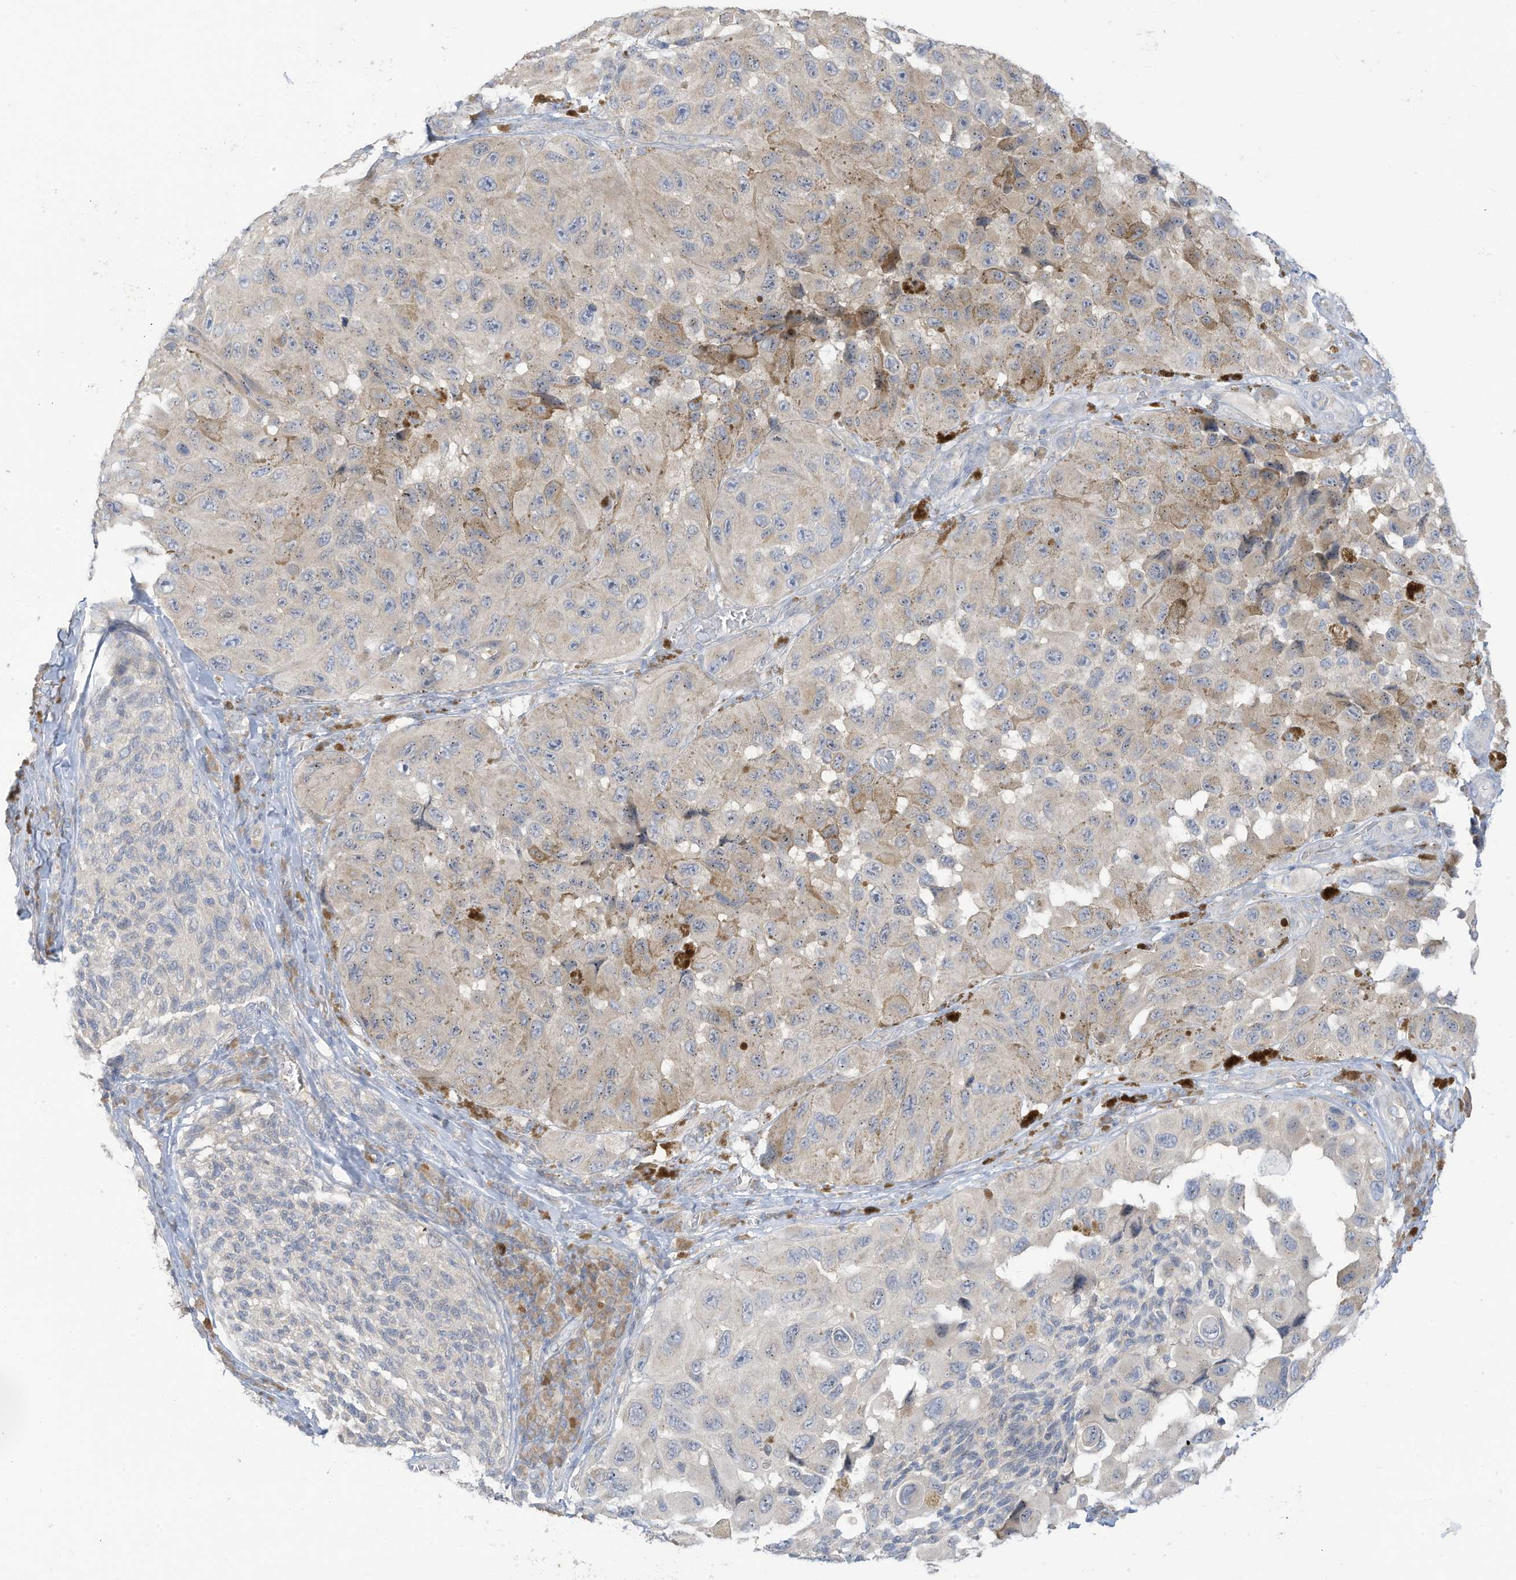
{"staining": {"intensity": "negative", "quantity": "none", "location": "none"}, "tissue": "melanoma", "cell_type": "Tumor cells", "image_type": "cancer", "snomed": [{"axis": "morphology", "description": "Malignant melanoma, NOS"}, {"axis": "topography", "description": "Skin"}], "caption": "The immunohistochemistry micrograph has no significant expression in tumor cells of melanoma tissue.", "gene": "LRRN2", "patient": {"sex": "female", "age": 73}}